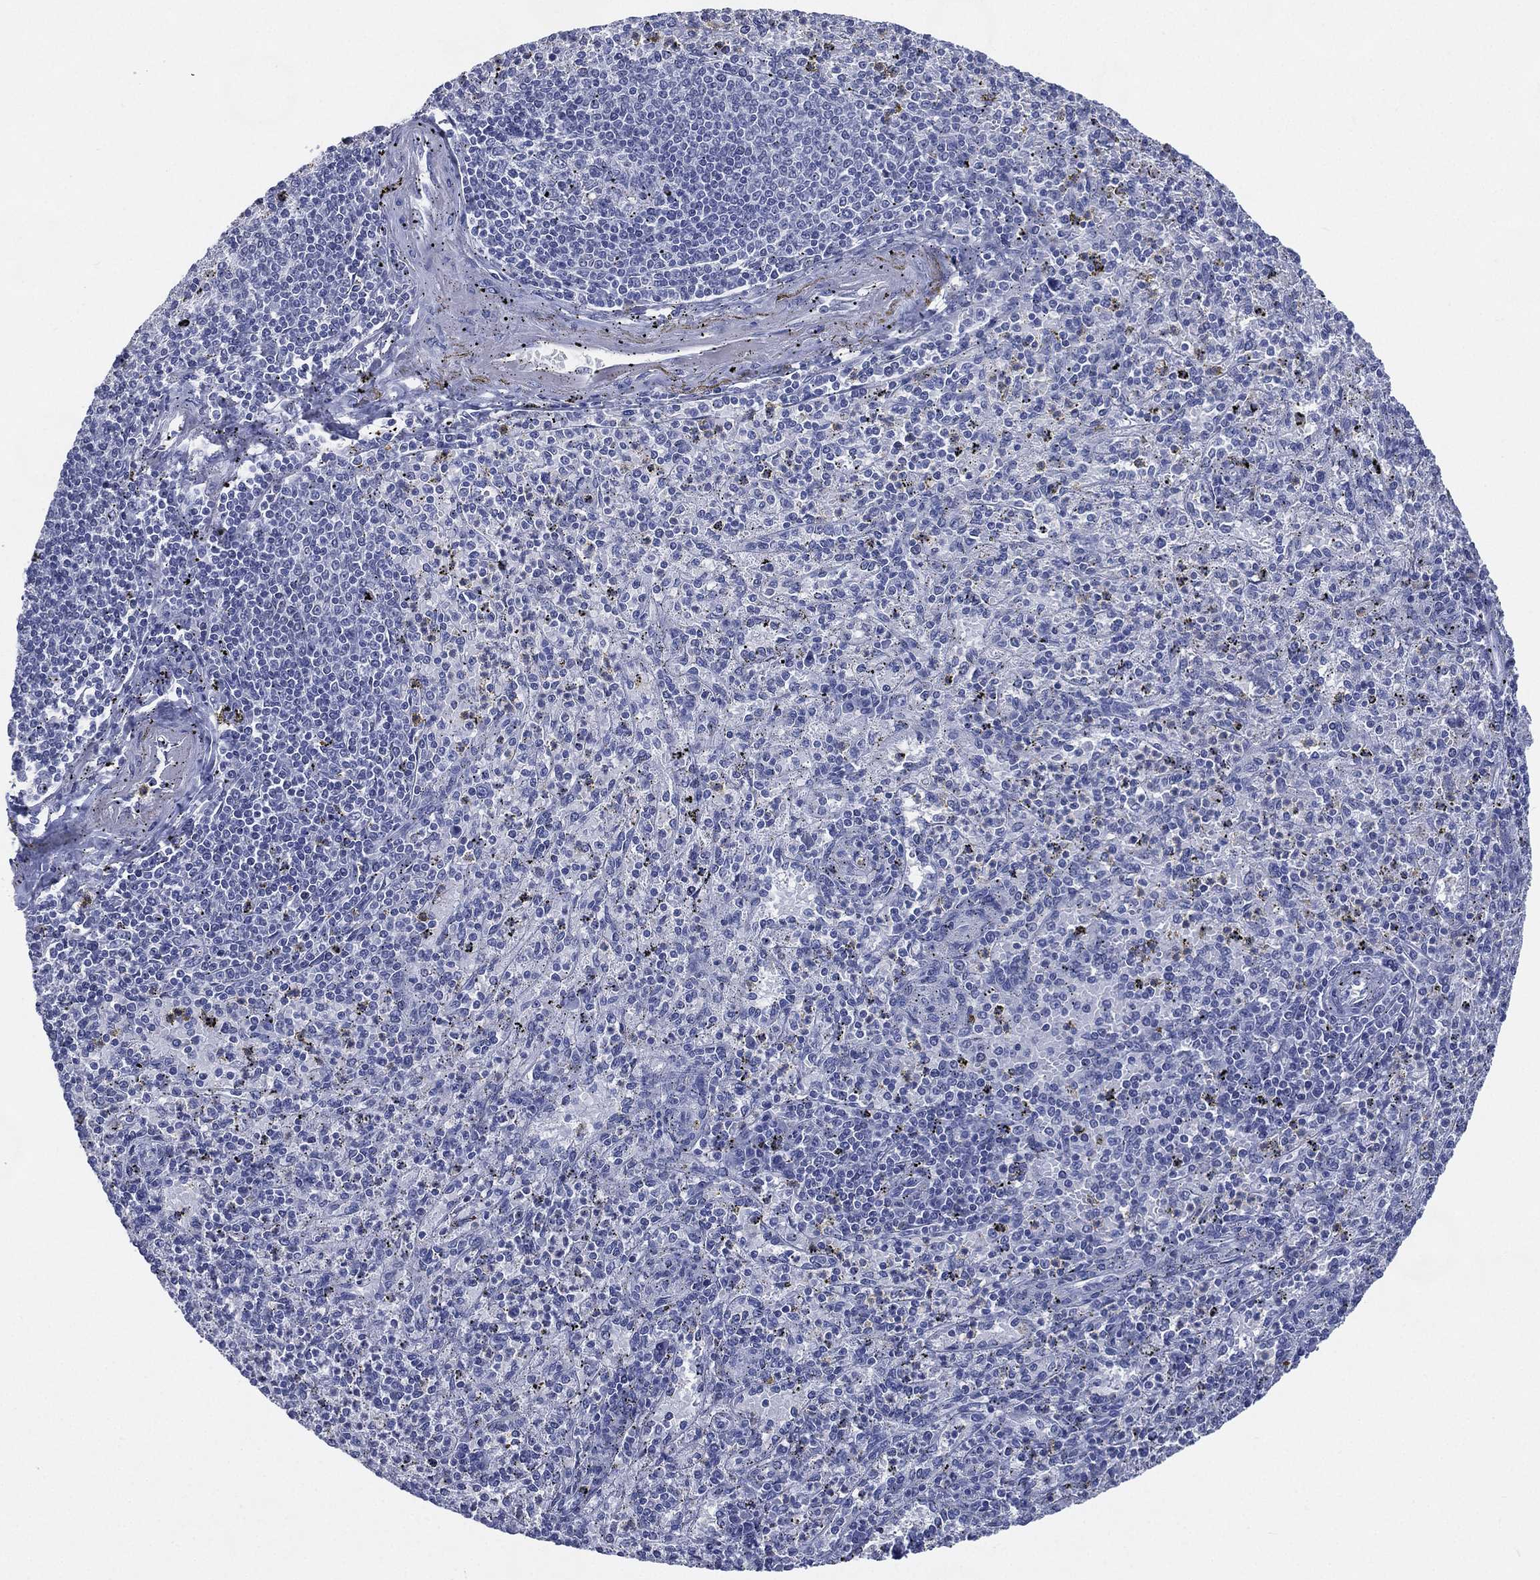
{"staining": {"intensity": "negative", "quantity": "none", "location": "none"}, "tissue": "spleen", "cell_type": "Cells in red pulp", "image_type": "normal", "snomed": [{"axis": "morphology", "description": "Normal tissue, NOS"}, {"axis": "topography", "description": "Spleen"}], "caption": "This micrograph is of unremarkable spleen stained with immunohistochemistry (IHC) to label a protein in brown with the nuclei are counter-stained blue. There is no expression in cells in red pulp. (Immunohistochemistry (ihc), brightfield microscopy, high magnification).", "gene": "TMEM247", "patient": {"sex": "male", "age": 60}}